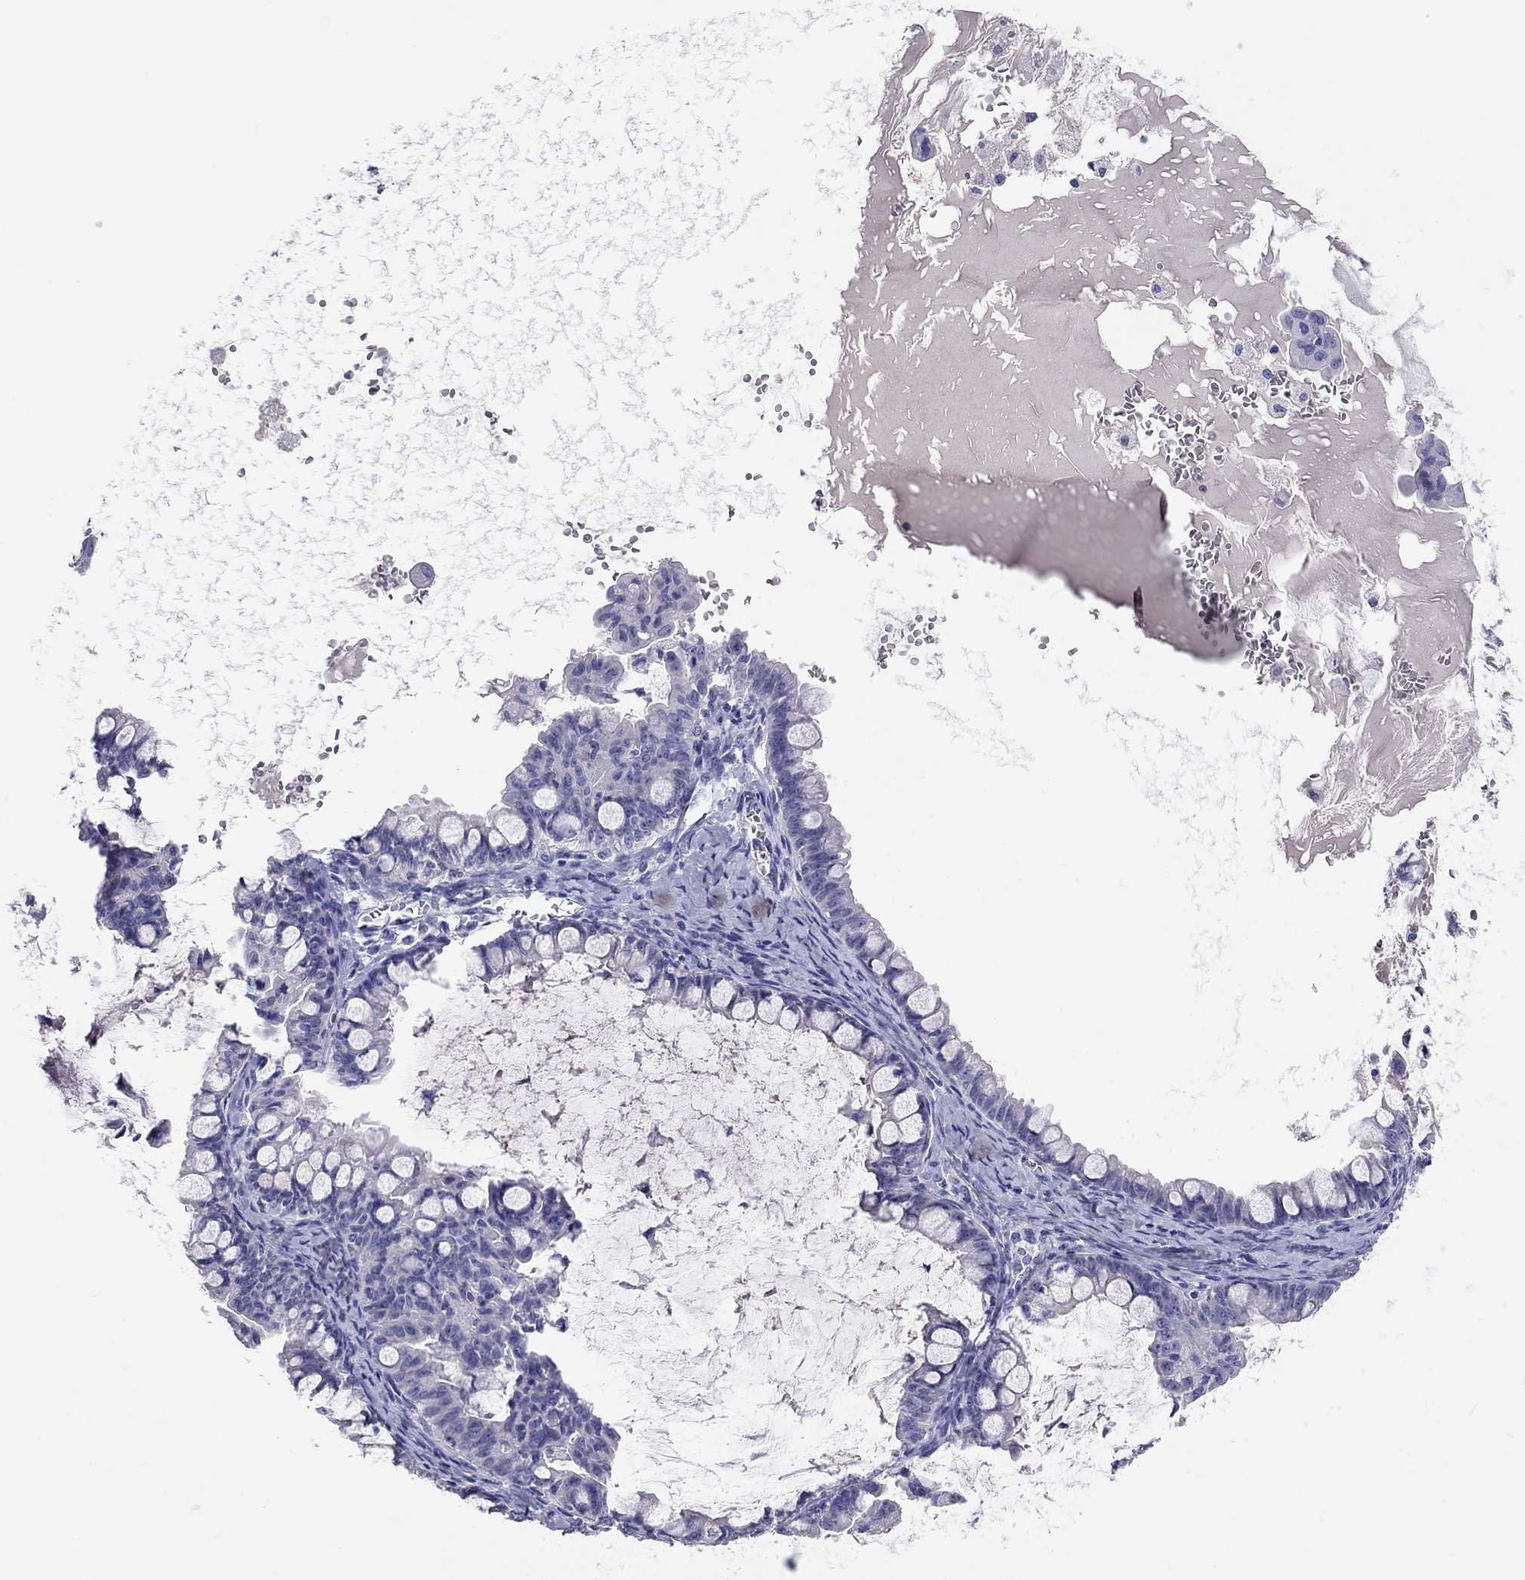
{"staining": {"intensity": "negative", "quantity": "none", "location": "none"}, "tissue": "ovarian cancer", "cell_type": "Tumor cells", "image_type": "cancer", "snomed": [{"axis": "morphology", "description": "Cystadenocarcinoma, mucinous, NOS"}, {"axis": "topography", "description": "Ovary"}], "caption": "Protein analysis of ovarian mucinous cystadenocarcinoma exhibits no significant positivity in tumor cells. The staining is performed using DAB brown chromogen with nuclei counter-stained in using hematoxylin.", "gene": "CALHM1", "patient": {"sex": "female", "age": 63}}